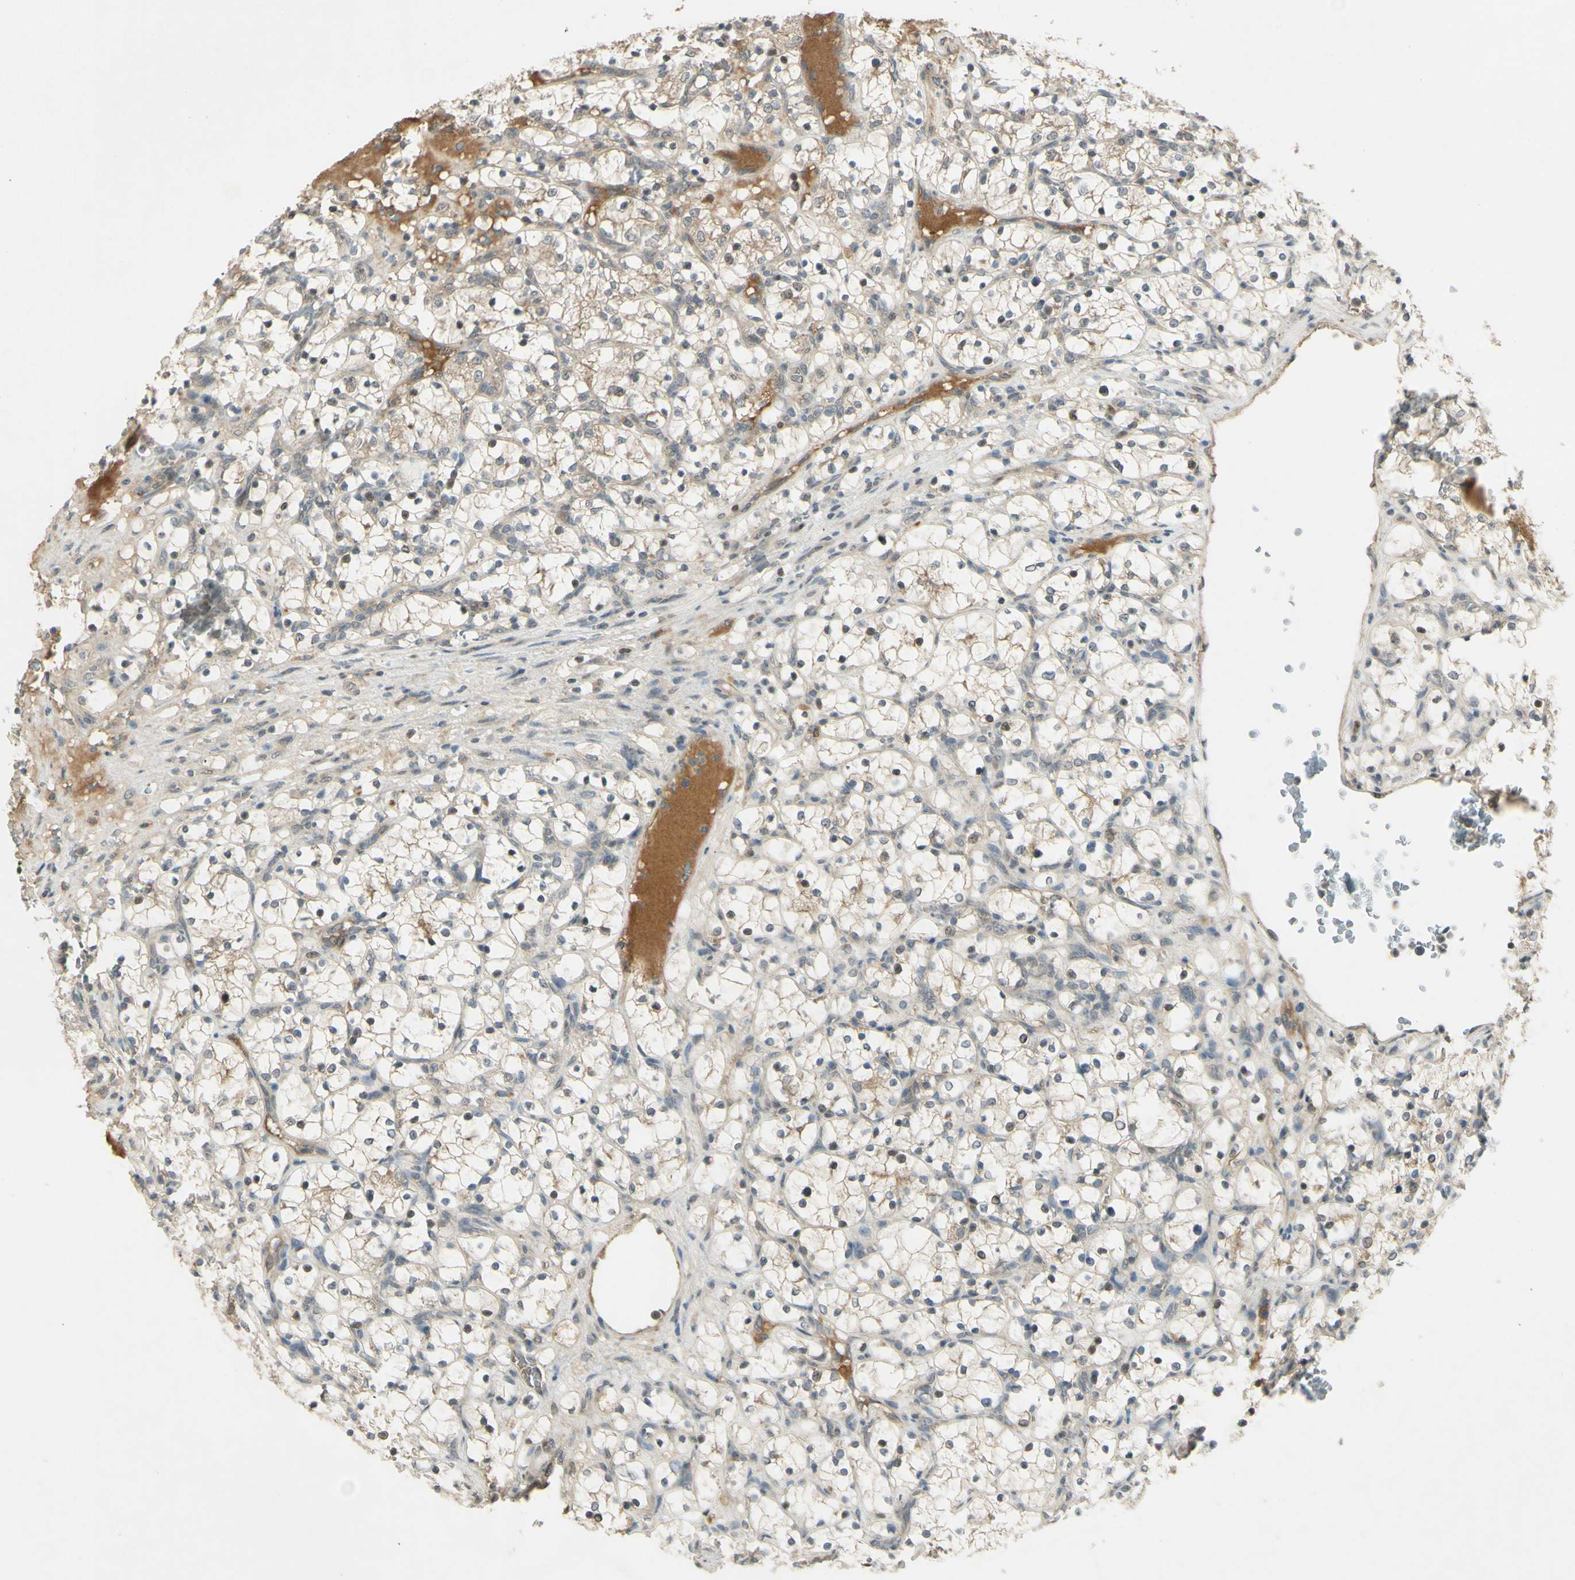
{"staining": {"intensity": "weak", "quantity": "<25%", "location": "cytoplasmic/membranous"}, "tissue": "renal cancer", "cell_type": "Tumor cells", "image_type": "cancer", "snomed": [{"axis": "morphology", "description": "Adenocarcinoma, NOS"}, {"axis": "topography", "description": "Kidney"}], "caption": "Tumor cells are negative for brown protein staining in renal adenocarcinoma.", "gene": "RAD18", "patient": {"sex": "female", "age": 69}}